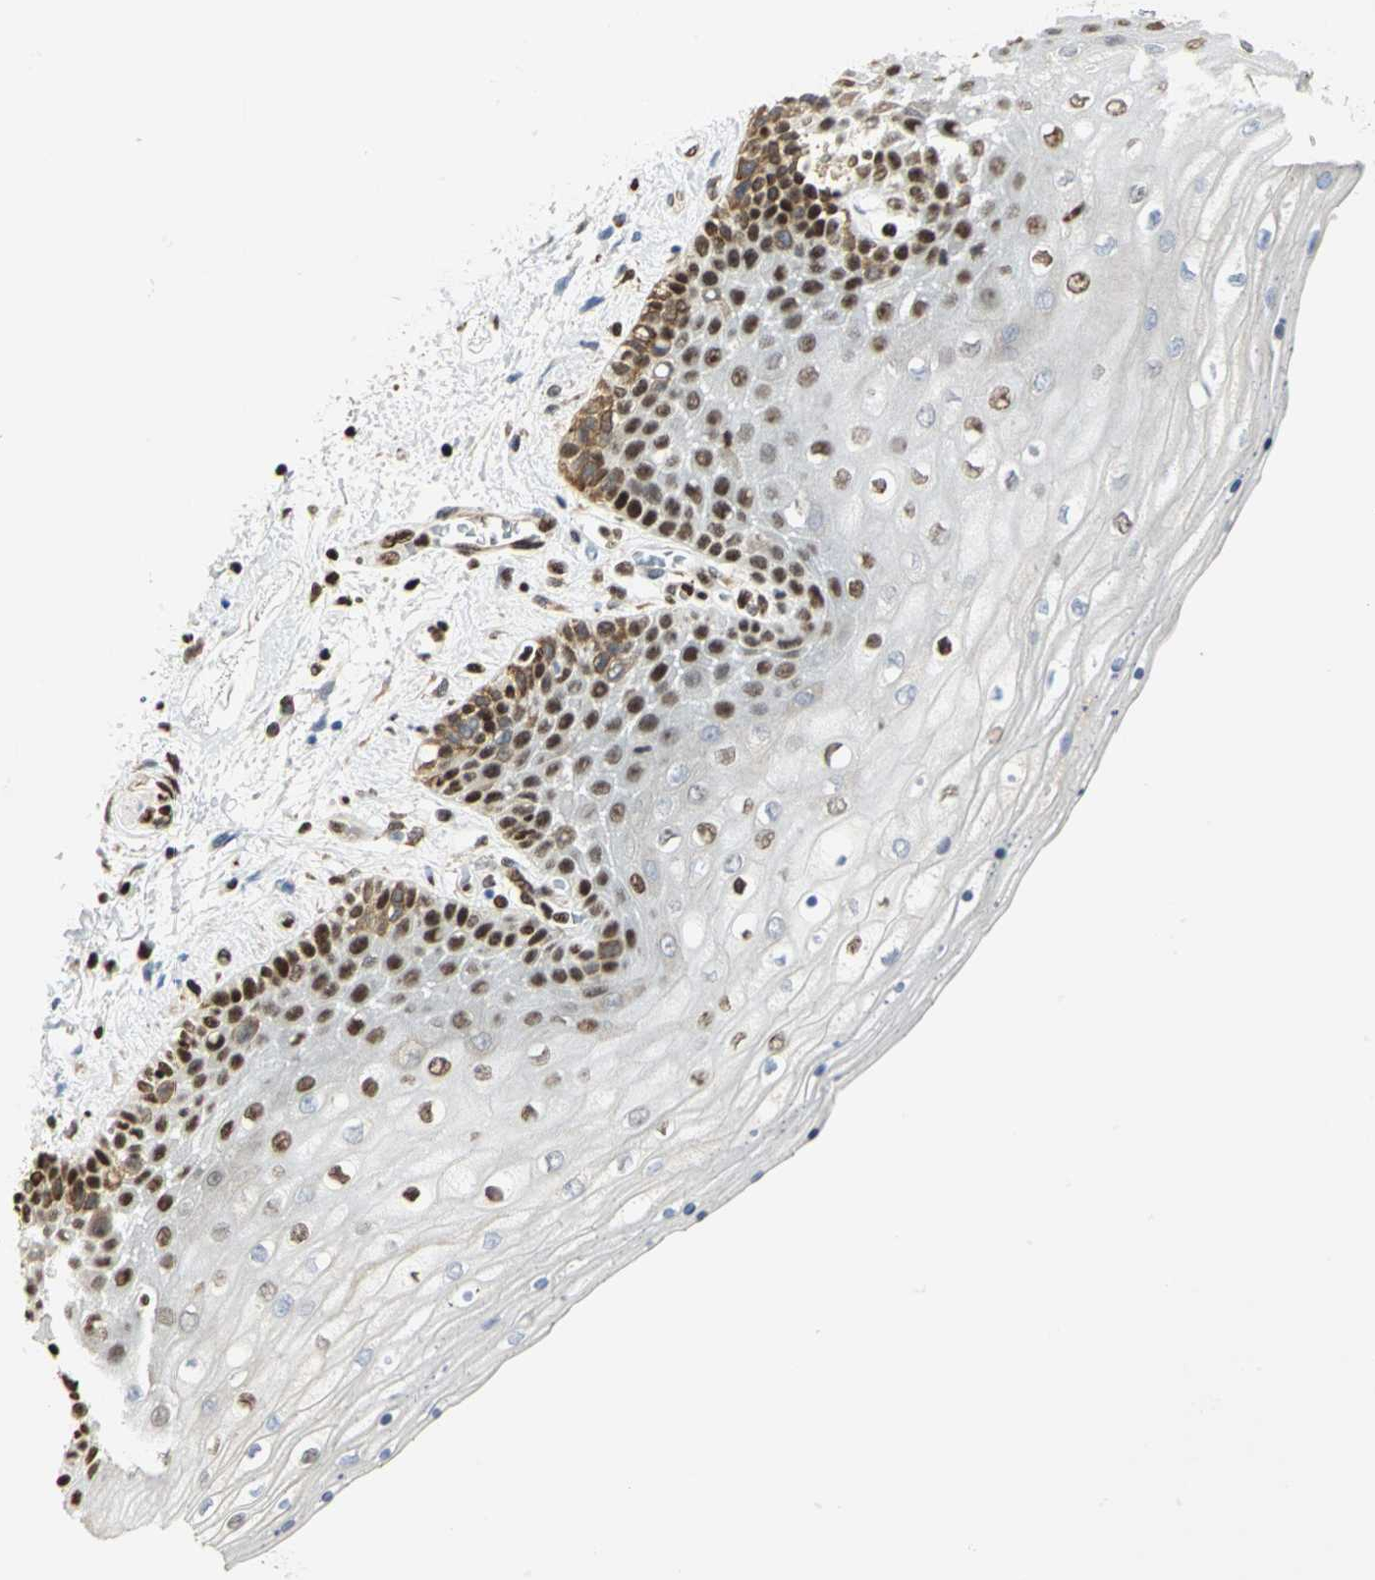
{"staining": {"intensity": "strong", "quantity": "25%-75%", "location": "nuclear"}, "tissue": "skin", "cell_type": "Epidermal cells", "image_type": "normal", "snomed": [{"axis": "morphology", "description": "Normal tissue, NOS"}, {"axis": "topography", "description": "Anal"}], "caption": "Immunohistochemical staining of unremarkable skin displays strong nuclear protein expression in about 25%-75% of epidermal cells.", "gene": "HMGB1", "patient": {"sex": "female", "age": 46}}